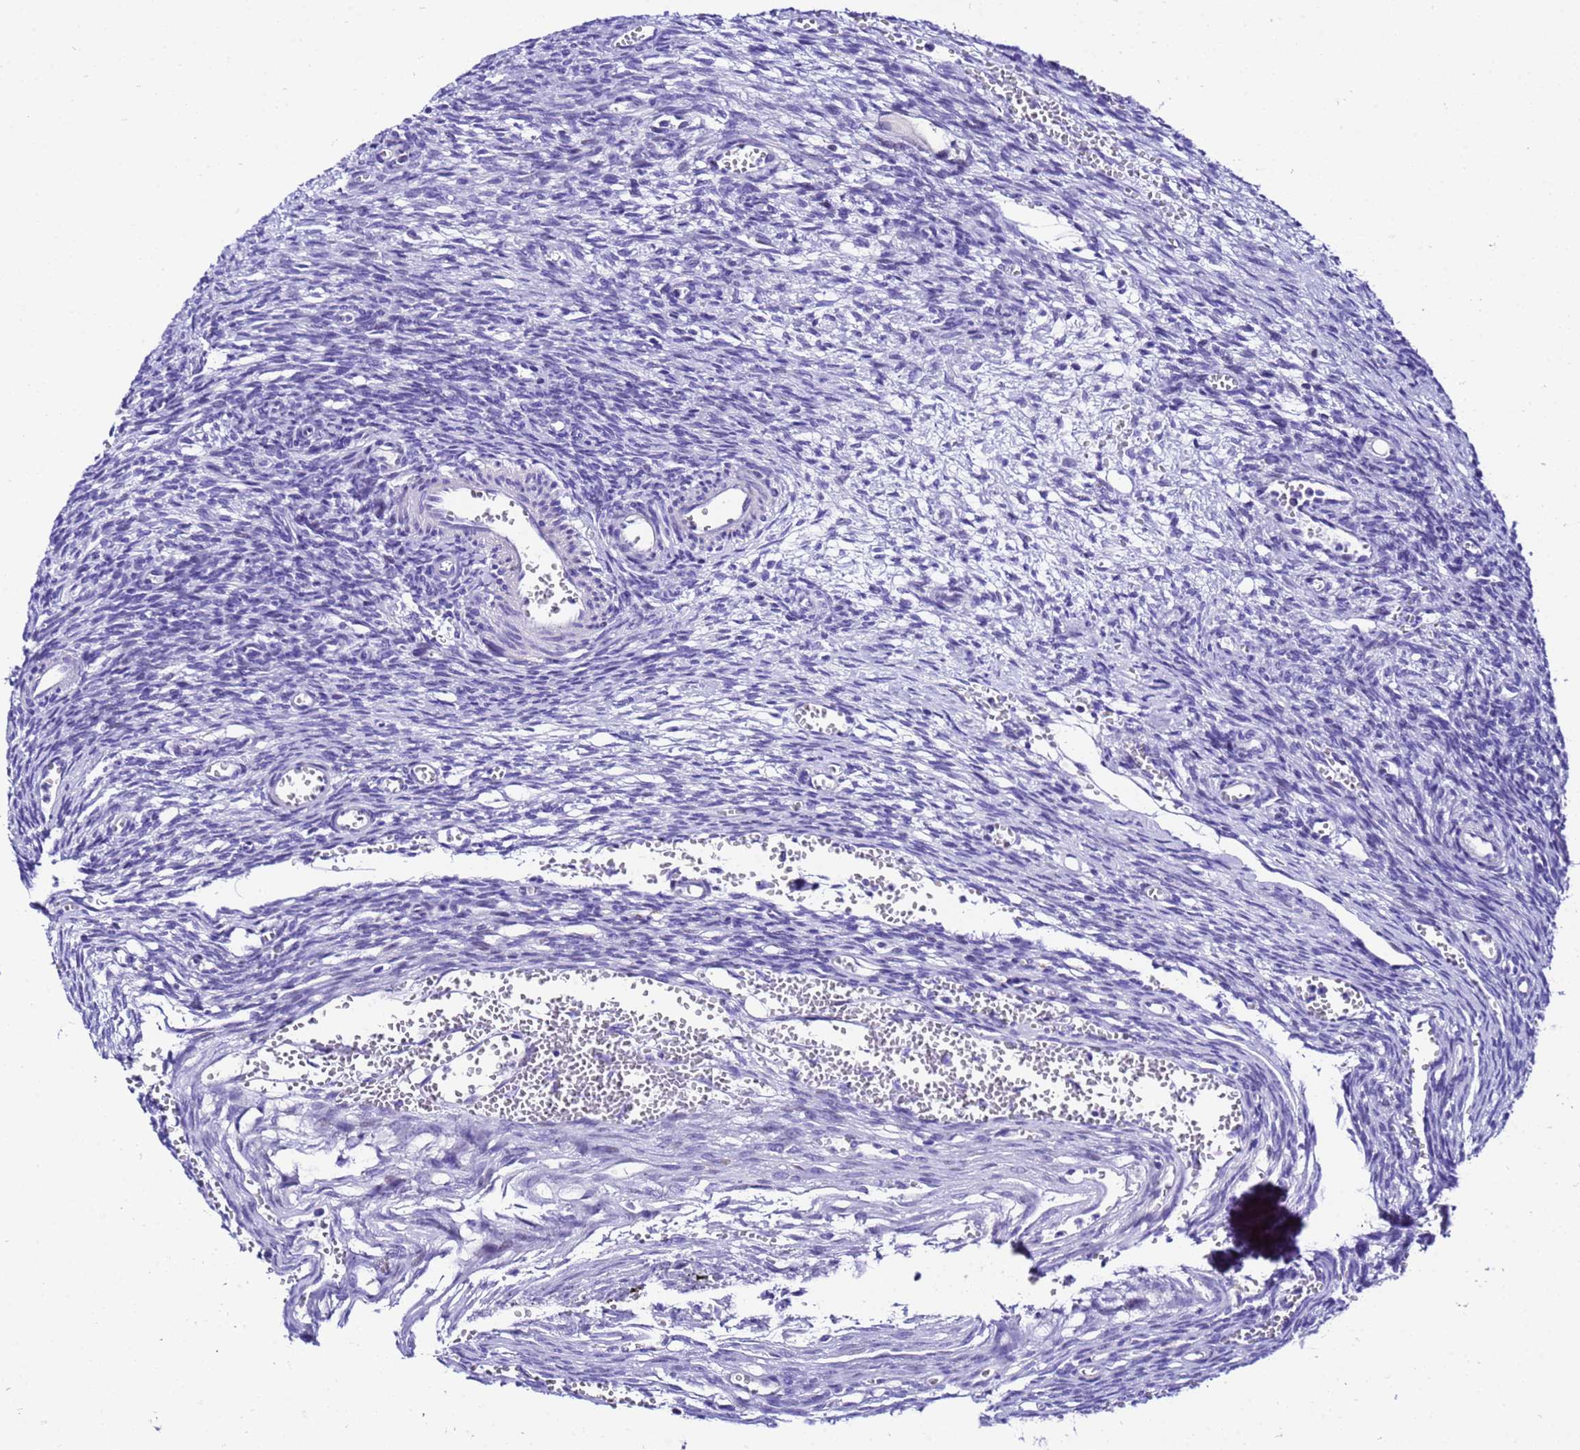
{"staining": {"intensity": "negative", "quantity": "none", "location": "none"}, "tissue": "ovary", "cell_type": "Ovarian stroma cells", "image_type": "normal", "snomed": [{"axis": "morphology", "description": "Normal tissue, NOS"}, {"axis": "topography", "description": "Ovary"}], "caption": "The image exhibits no staining of ovarian stroma cells in unremarkable ovary.", "gene": "ZNF417", "patient": {"sex": "female", "age": 39}}